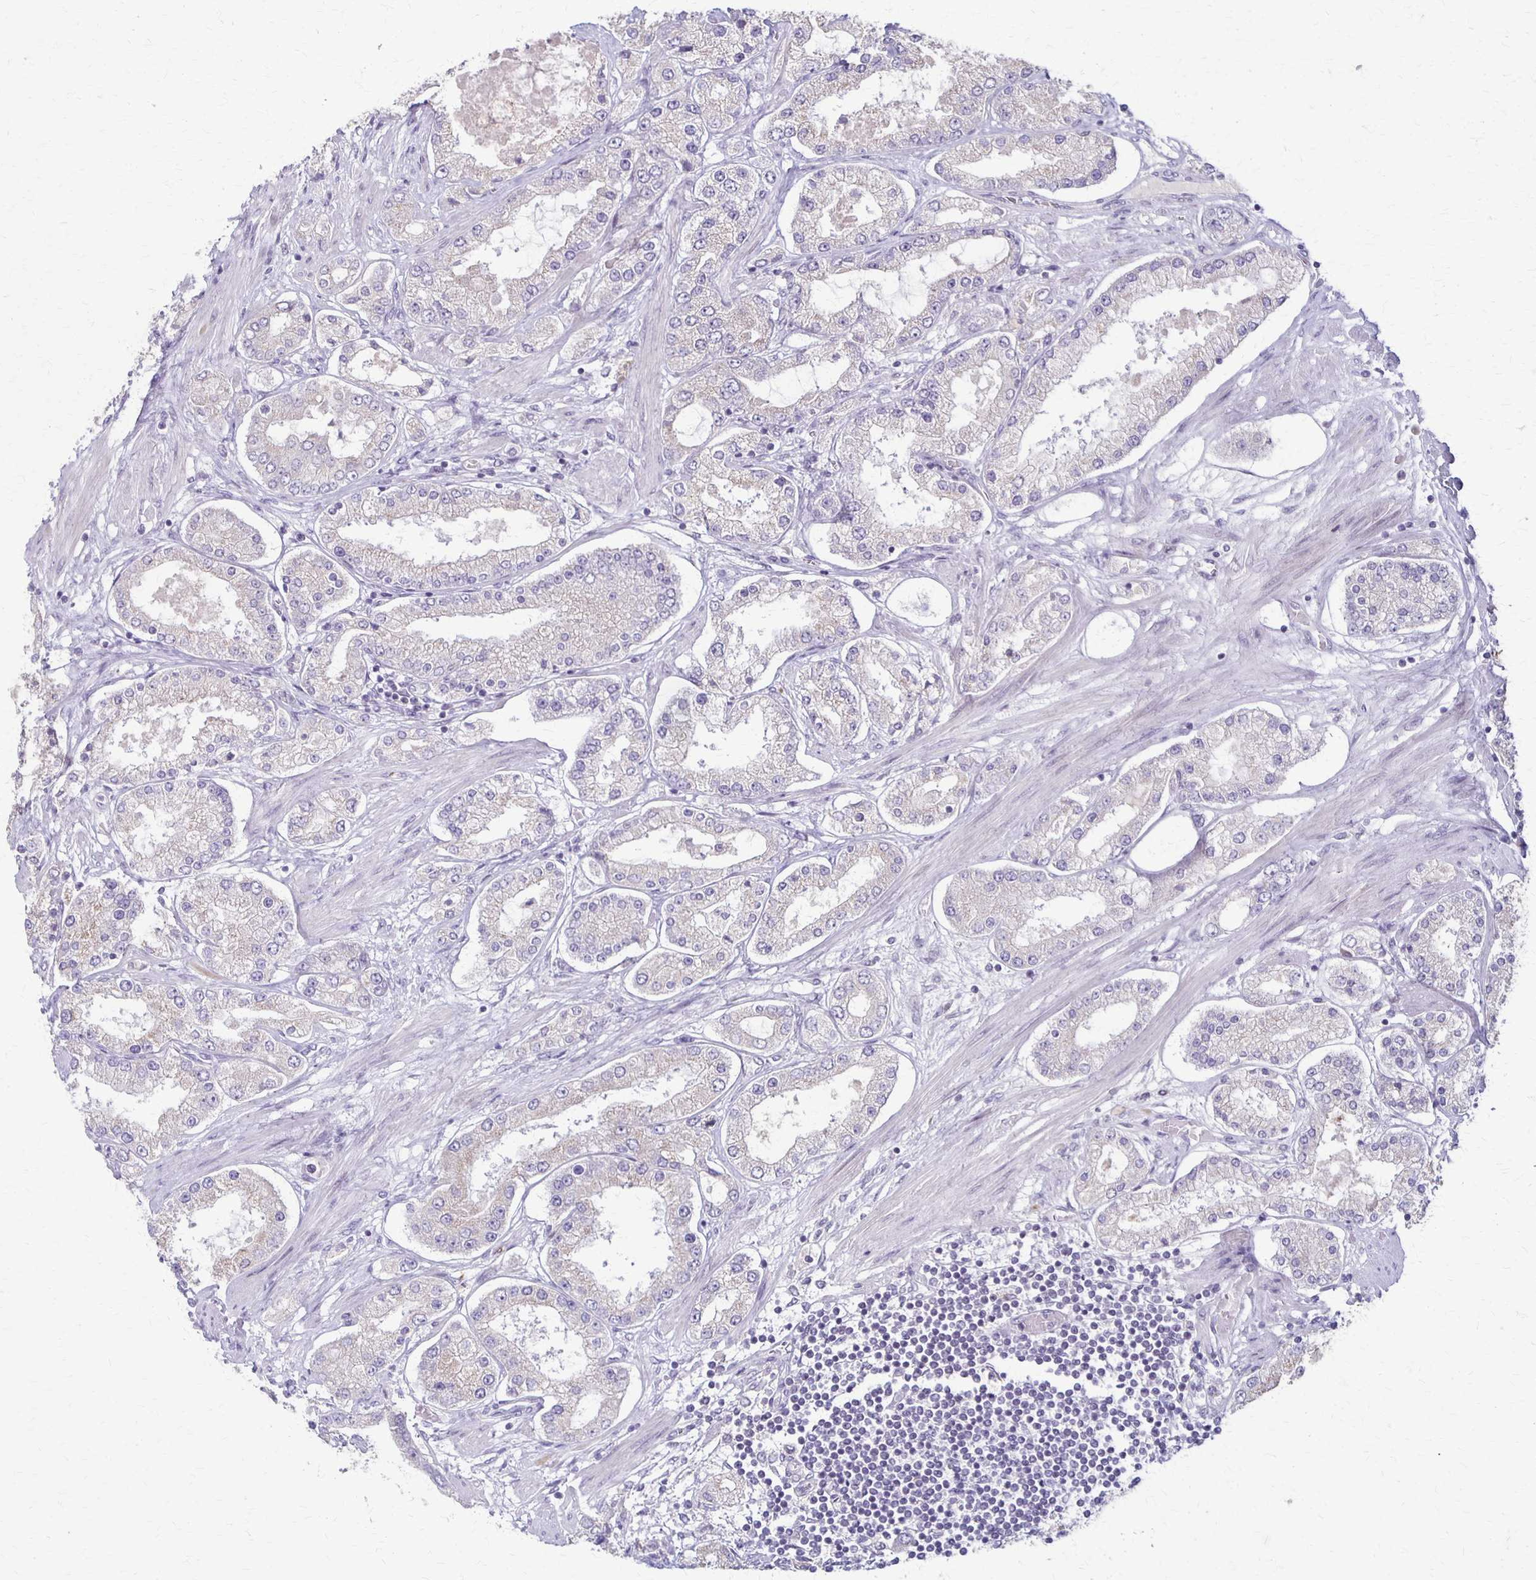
{"staining": {"intensity": "negative", "quantity": "none", "location": "none"}, "tissue": "prostate cancer", "cell_type": "Tumor cells", "image_type": "cancer", "snomed": [{"axis": "morphology", "description": "Adenocarcinoma, High grade"}, {"axis": "topography", "description": "Prostate"}], "caption": "High magnification brightfield microscopy of prostate adenocarcinoma (high-grade) stained with DAB (3,3'-diaminobenzidine) (brown) and counterstained with hematoxylin (blue): tumor cells show no significant staining.", "gene": "SLC35E2B", "patient": {"sex": "male", "age": 69}}